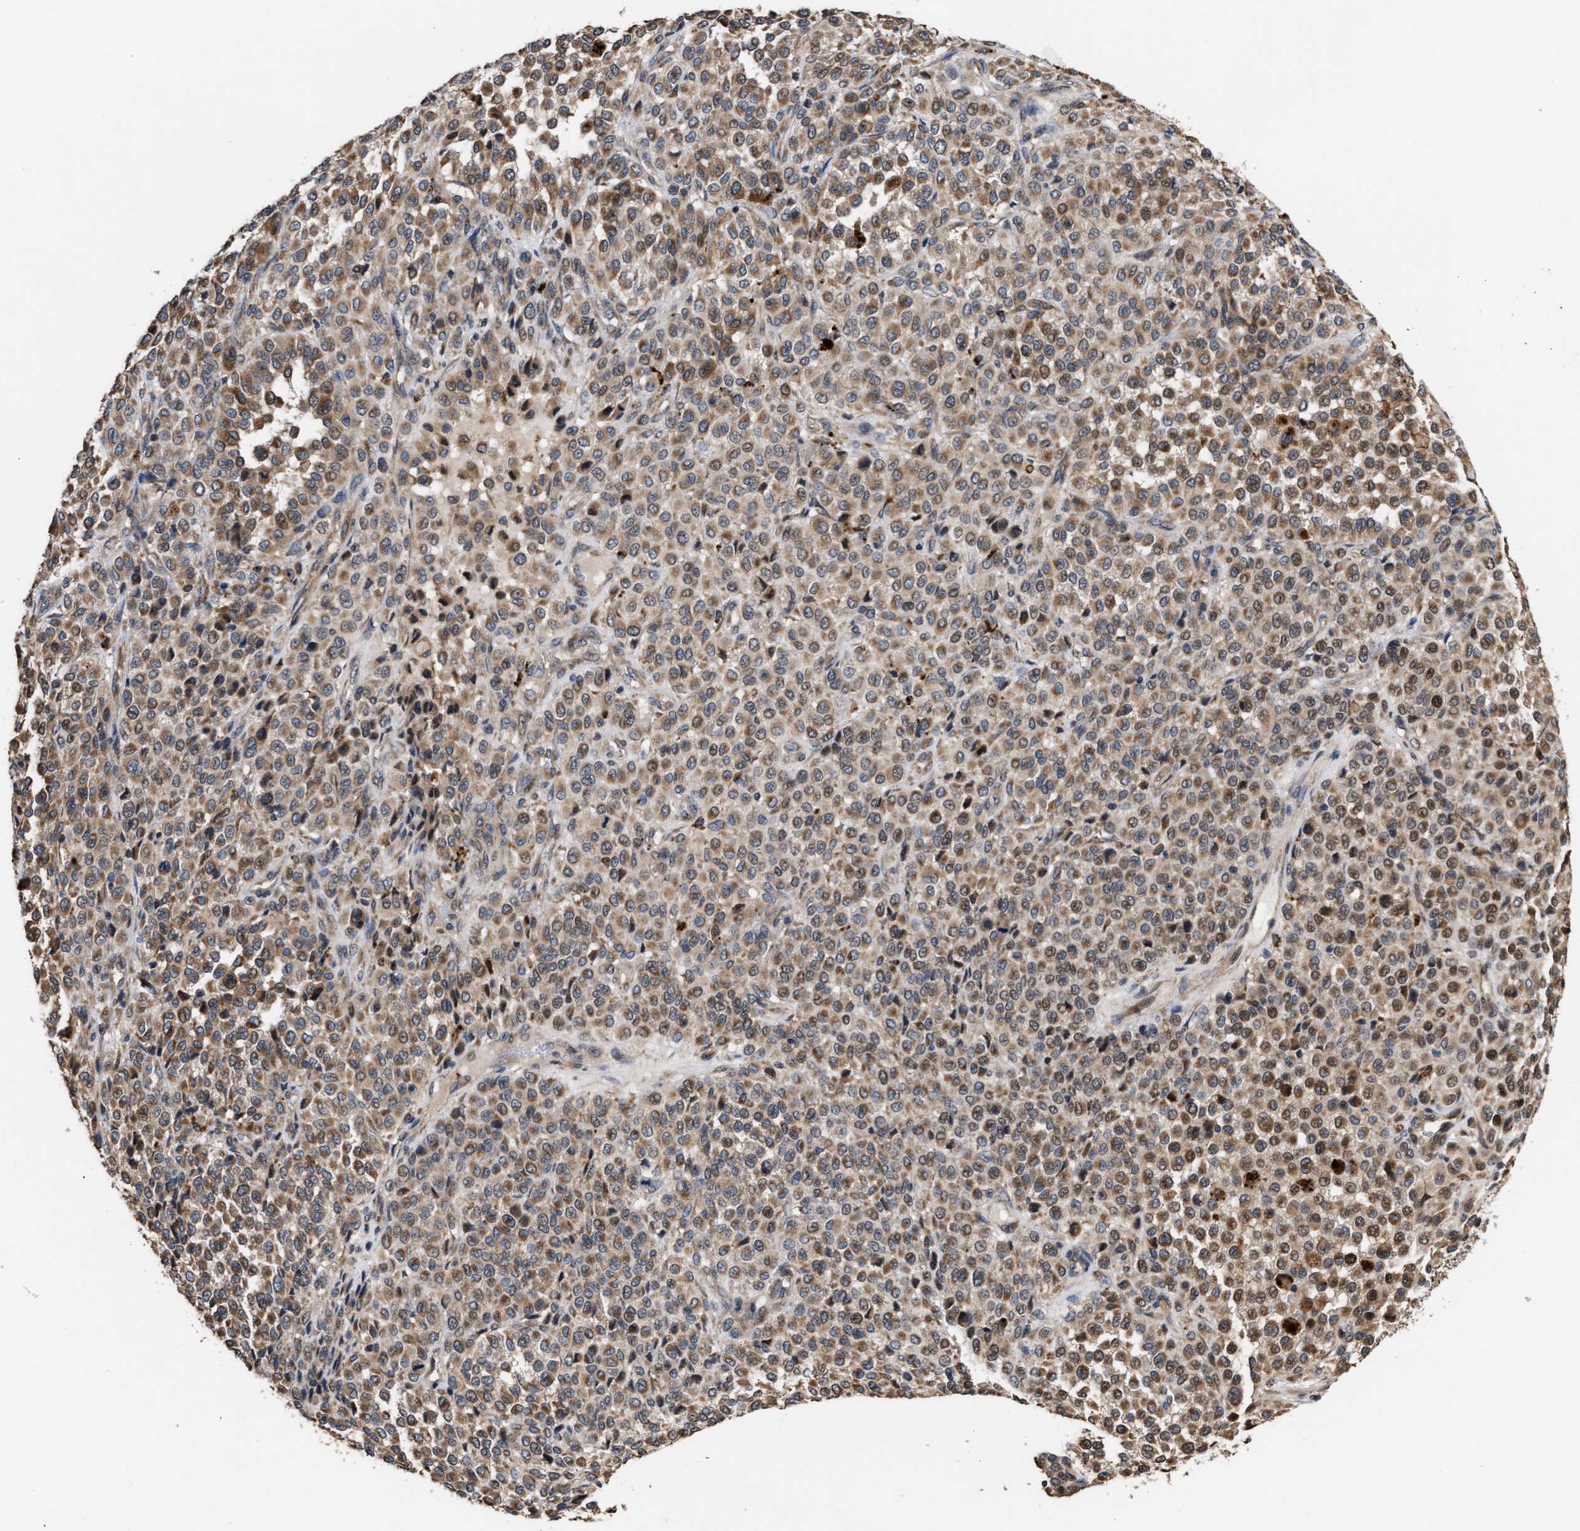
{"staining": {"intensity": "moderate", "quantity": ">75%", "location": "cytoplasmic/membranous"}, "tissue": "melanoma", "cell_type": "Tumor cells", "image_type": "cancer", "snomed": [{"axis": "morphology", "description": "Malignant melanoma, Metastatic site"}, {"axis": "topography", "description": "Pancreas"}], "caption": "The histopathology image shows staining of malignant melanoma (metastatic site), revealing moderate cytoplasmic/membranous protein expression (brown color) within tumor cells.", "gene": "GOSR1", "patient": {"sex": "female", "age": 30}}